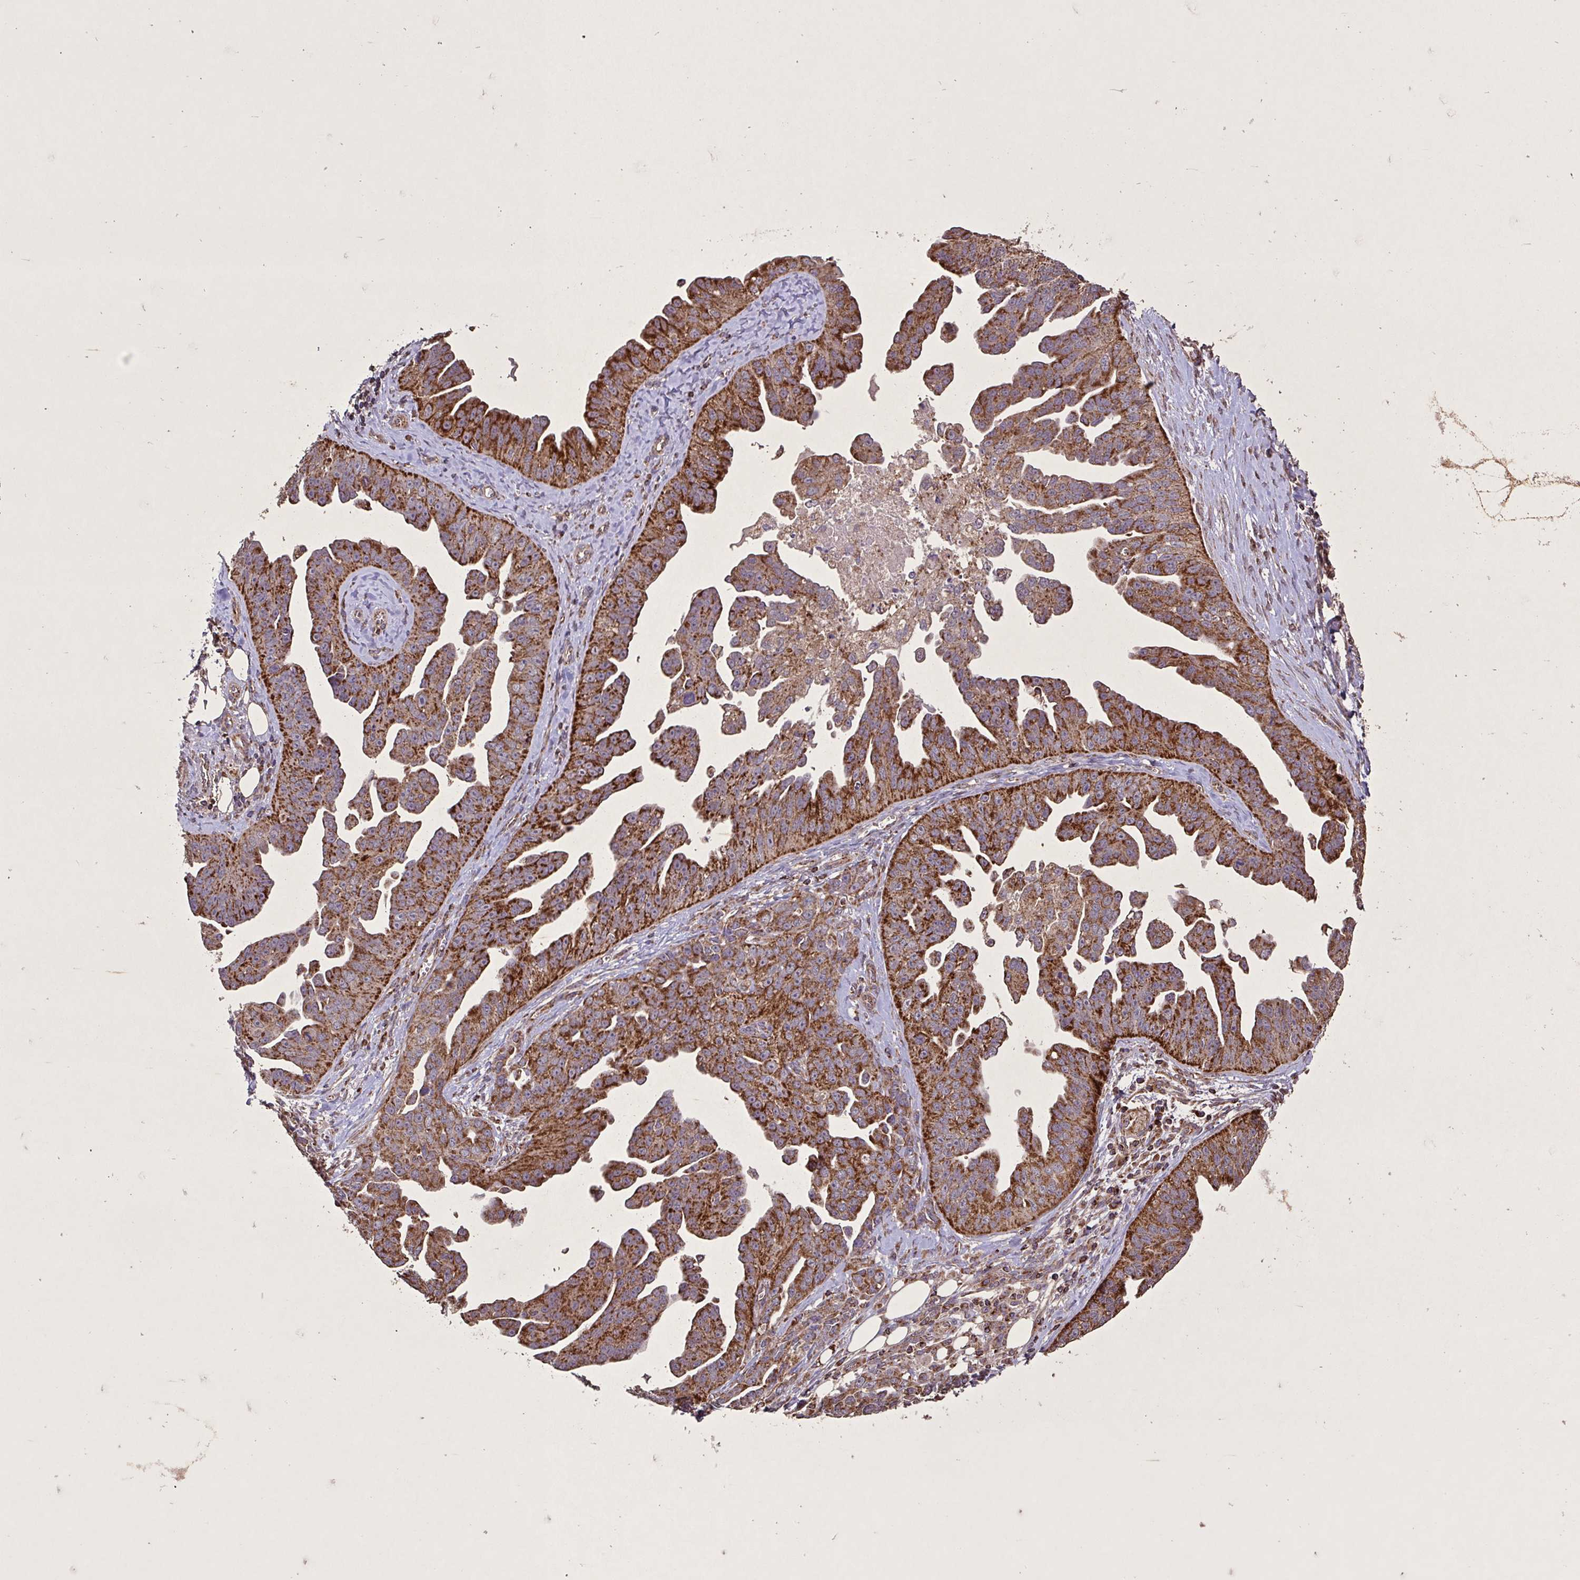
{"staining": {"intensity": "strong", "quantity": ">75%", "location": "cytoplasmic/membranous"}, "tissue": "ovarian cancer", "cell_type": "Tumor cells", "image_type": "cancer", "snomed": [{"axis": "morphology", "description": "Cystadenocarcinoma, serous, NOS"}, {"axis": "topography", "description": "Ovary"}], "caption": "Strong cytoplasmic/membranous protein expression is identified in approximately >75% of tumor cells in ovarian serous cystadenocarcinoma.", "gene": "AGK", "patient": {"sex": "female", "age": 75}}